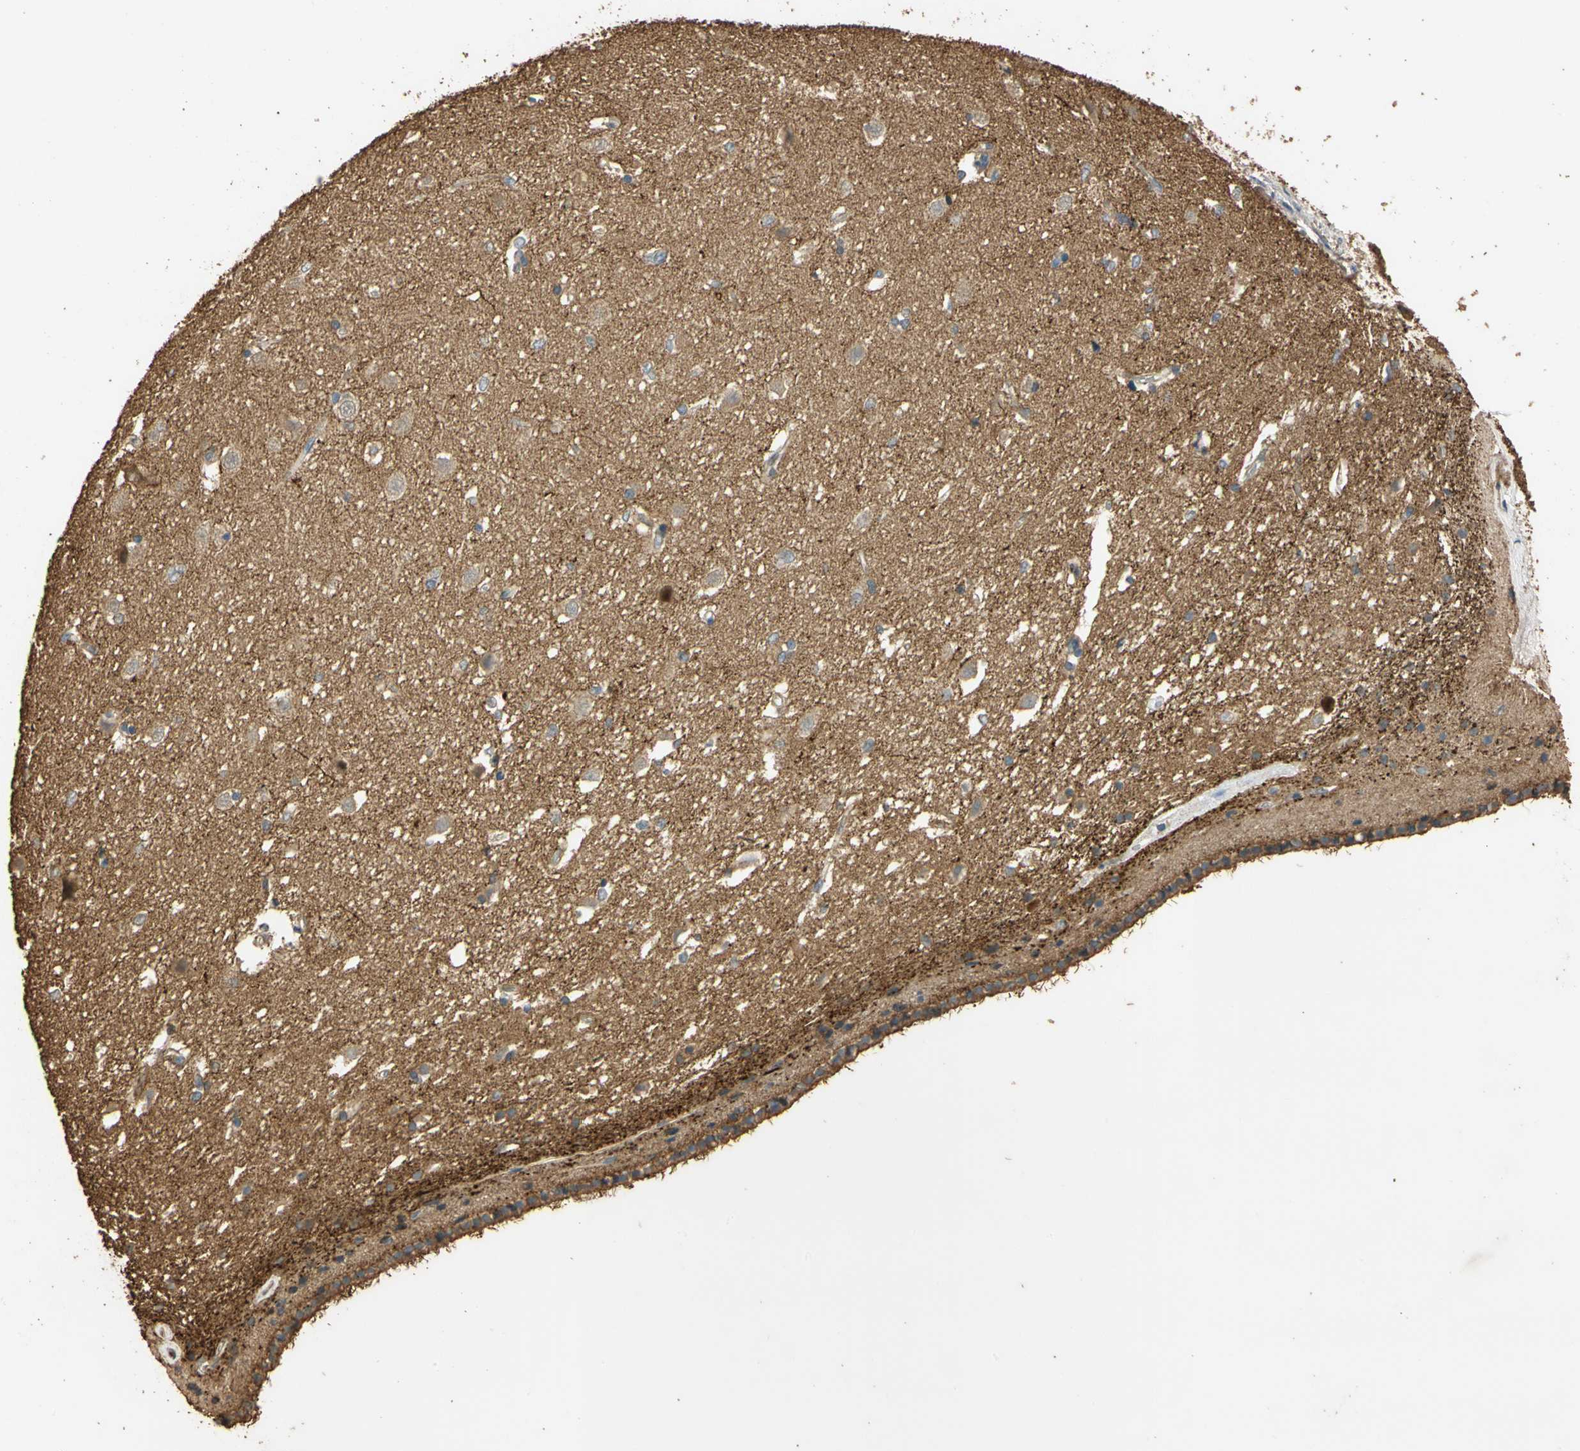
{"staining": {"intensity": "negative", "quantity": "none", "location": "none"}, "tissue": "caudate", "cell_type": "Glial cells", "image_type": "normal", "snomed": [{"axis": "morphology", "description": "Normal tissue, NOS"}, {"axis": "topography", "description": "Lateral ventricle wall"}], "caption": "This image is of normal caudate stained with immunohistochemistry to label a protein in brown with the nuclei are counter-stained blue. There is no staining in glial cells.", "gene": "MGRN1", "patient": {"sex": "female", "age": 19}}